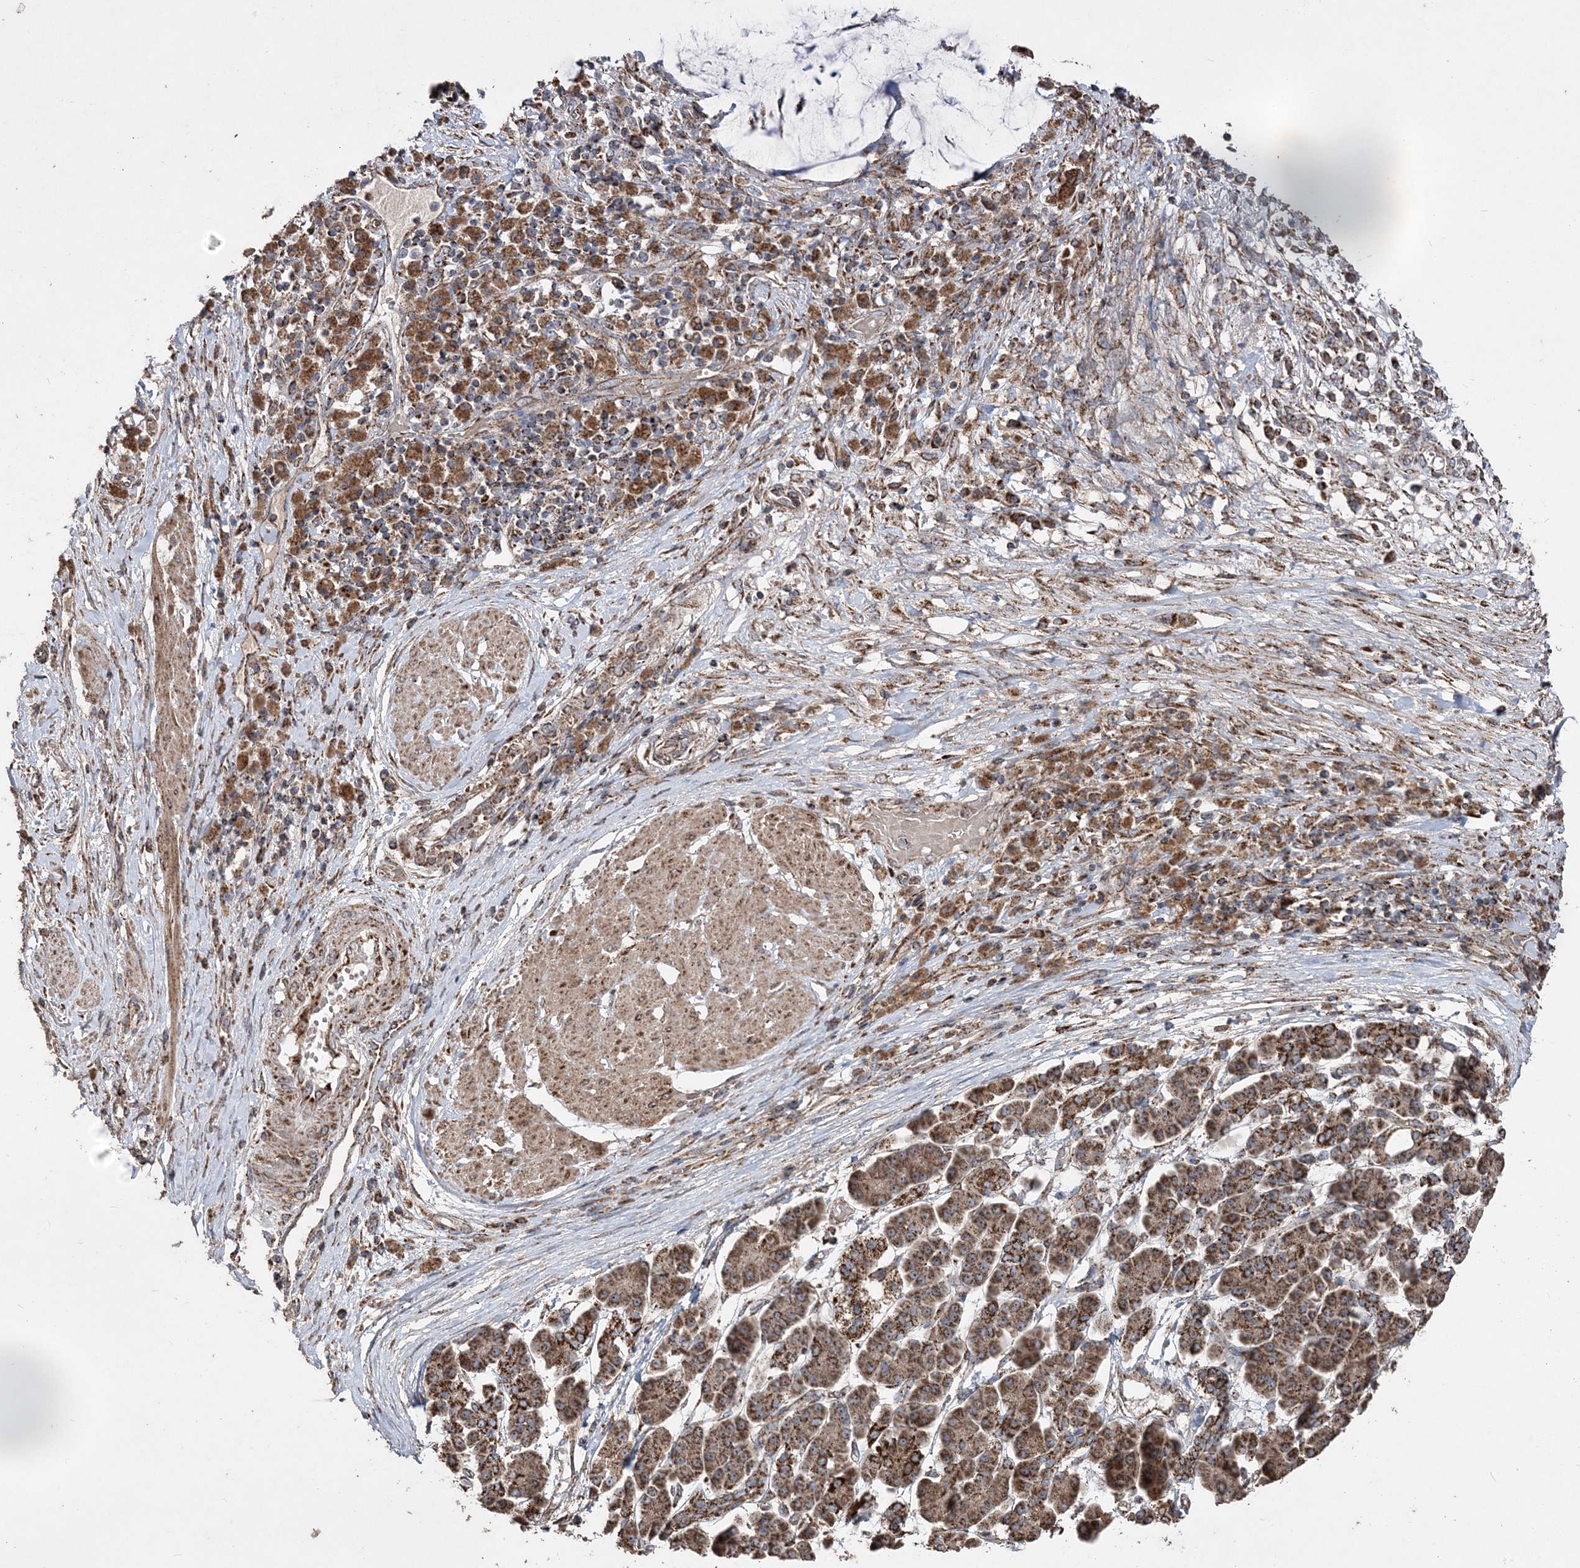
{"staining": {"intensity": "moderate", "quantity": ">75%", "location": "cytoplasmic/membranous"}, "tissue": "pancreatic cancer", "cell_type": "Tumor cells", "image_type": "cancer", "snomed": [{"axis": "morphology", "description": "Adenocarcinoma, NOS"}, {"axis": "topography", "description": "Pancreas"}], "caption": "Protein expression analysis of pancreatic adenocarcinoma reveals moderate cytoplasmic/membranous positivity in about >75% of tumor cells.", "gene": "POC5", "patient": {"sex": "male", "age": 68}}